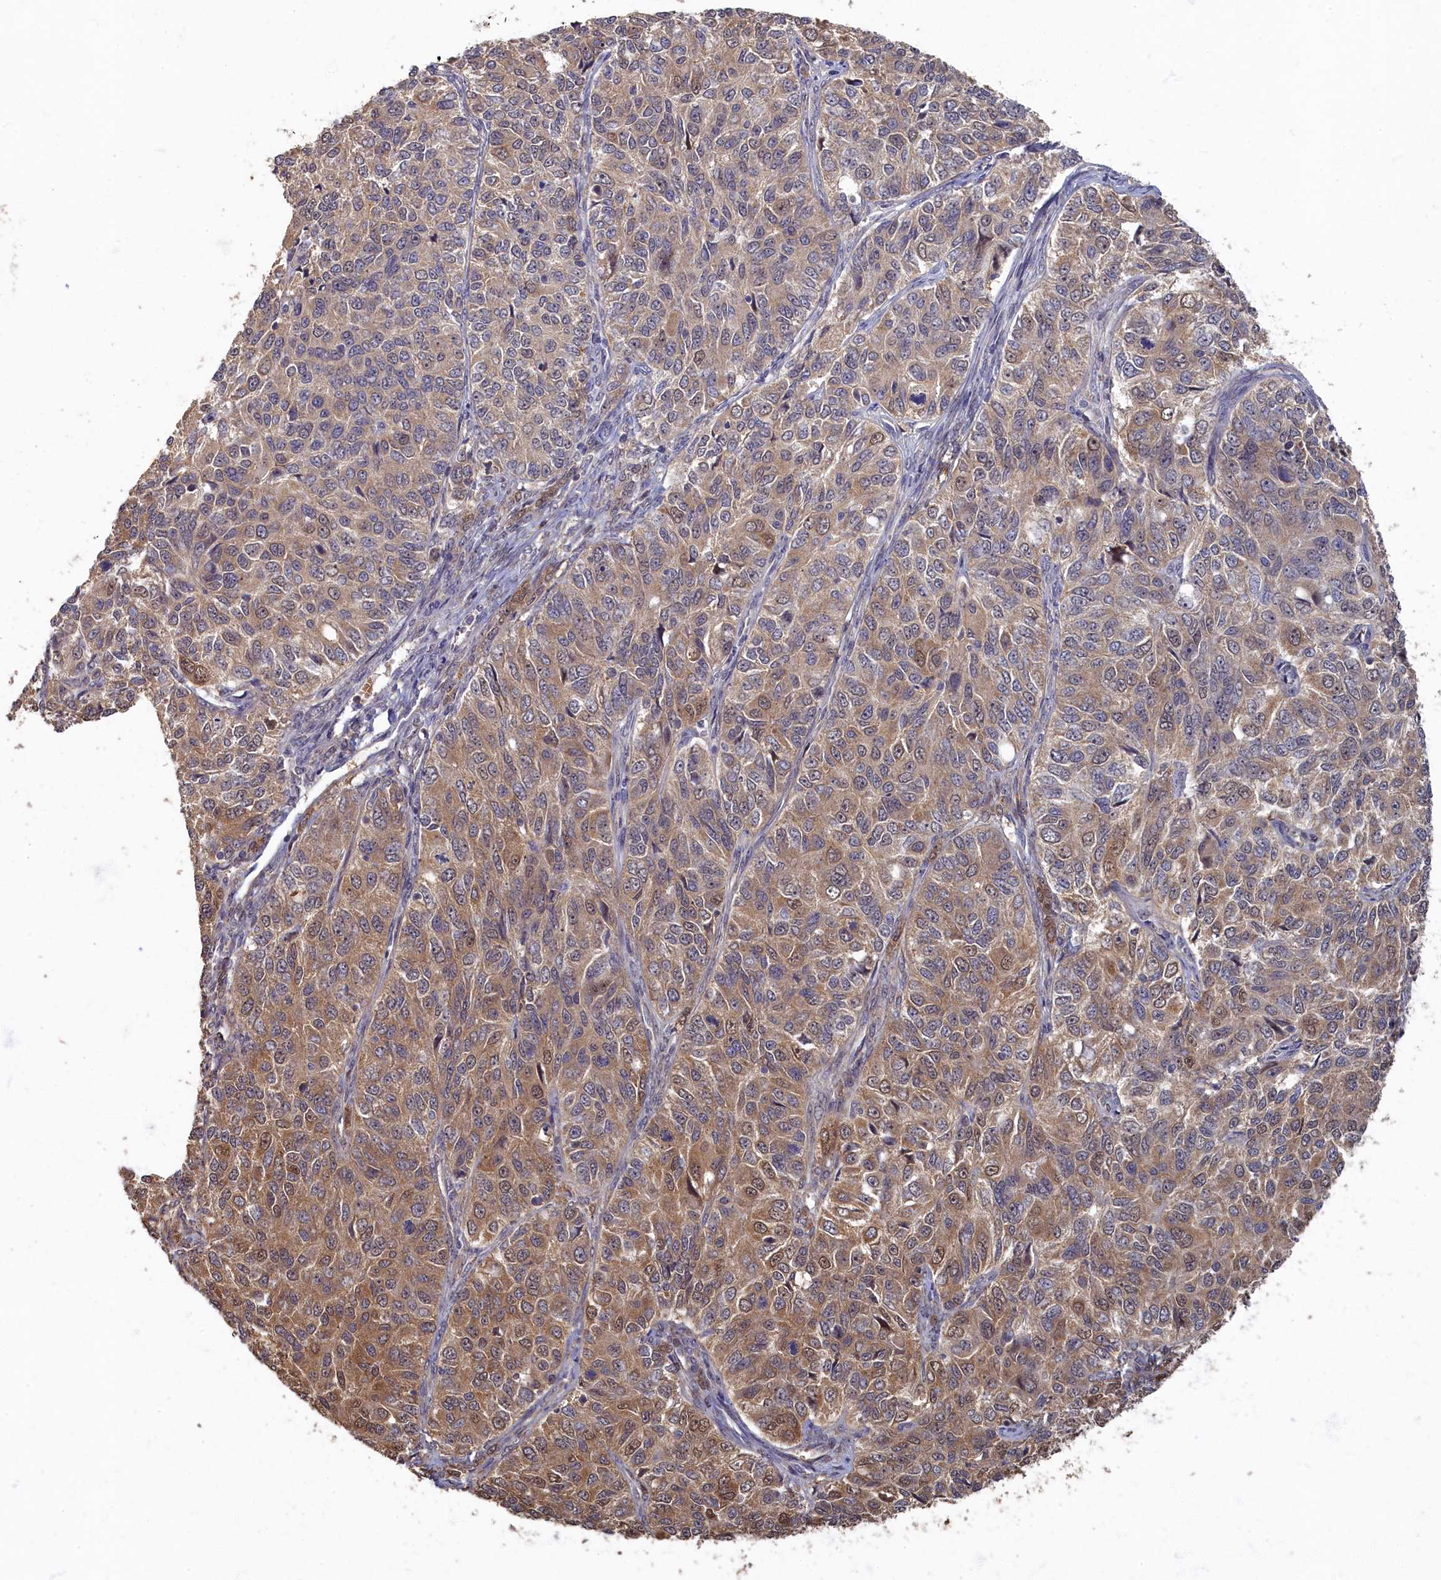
{"staining": {"intensity": "moderate", "quantity": ">75%", "location": "cytoplasmic/membranous,nuclear"}, "tissue": "ovarian cancer", "cell_type": "Tumor cells", "image_type": "cancer", "snomed": [{"axis": "morphology", "description": "Carcinoma, endometroid"}, {"axis": "topography", "description": "Ovary"}], "caption": "A photomicrograph showing moderate cytoplasmic/membranous and nuclear expression in about >75% of tumor cells in ovarian cancer, as visualized by brown immunohistochemical staining.", "gene": "HUNK", "patient": {"sex": "female", "age": 51}}